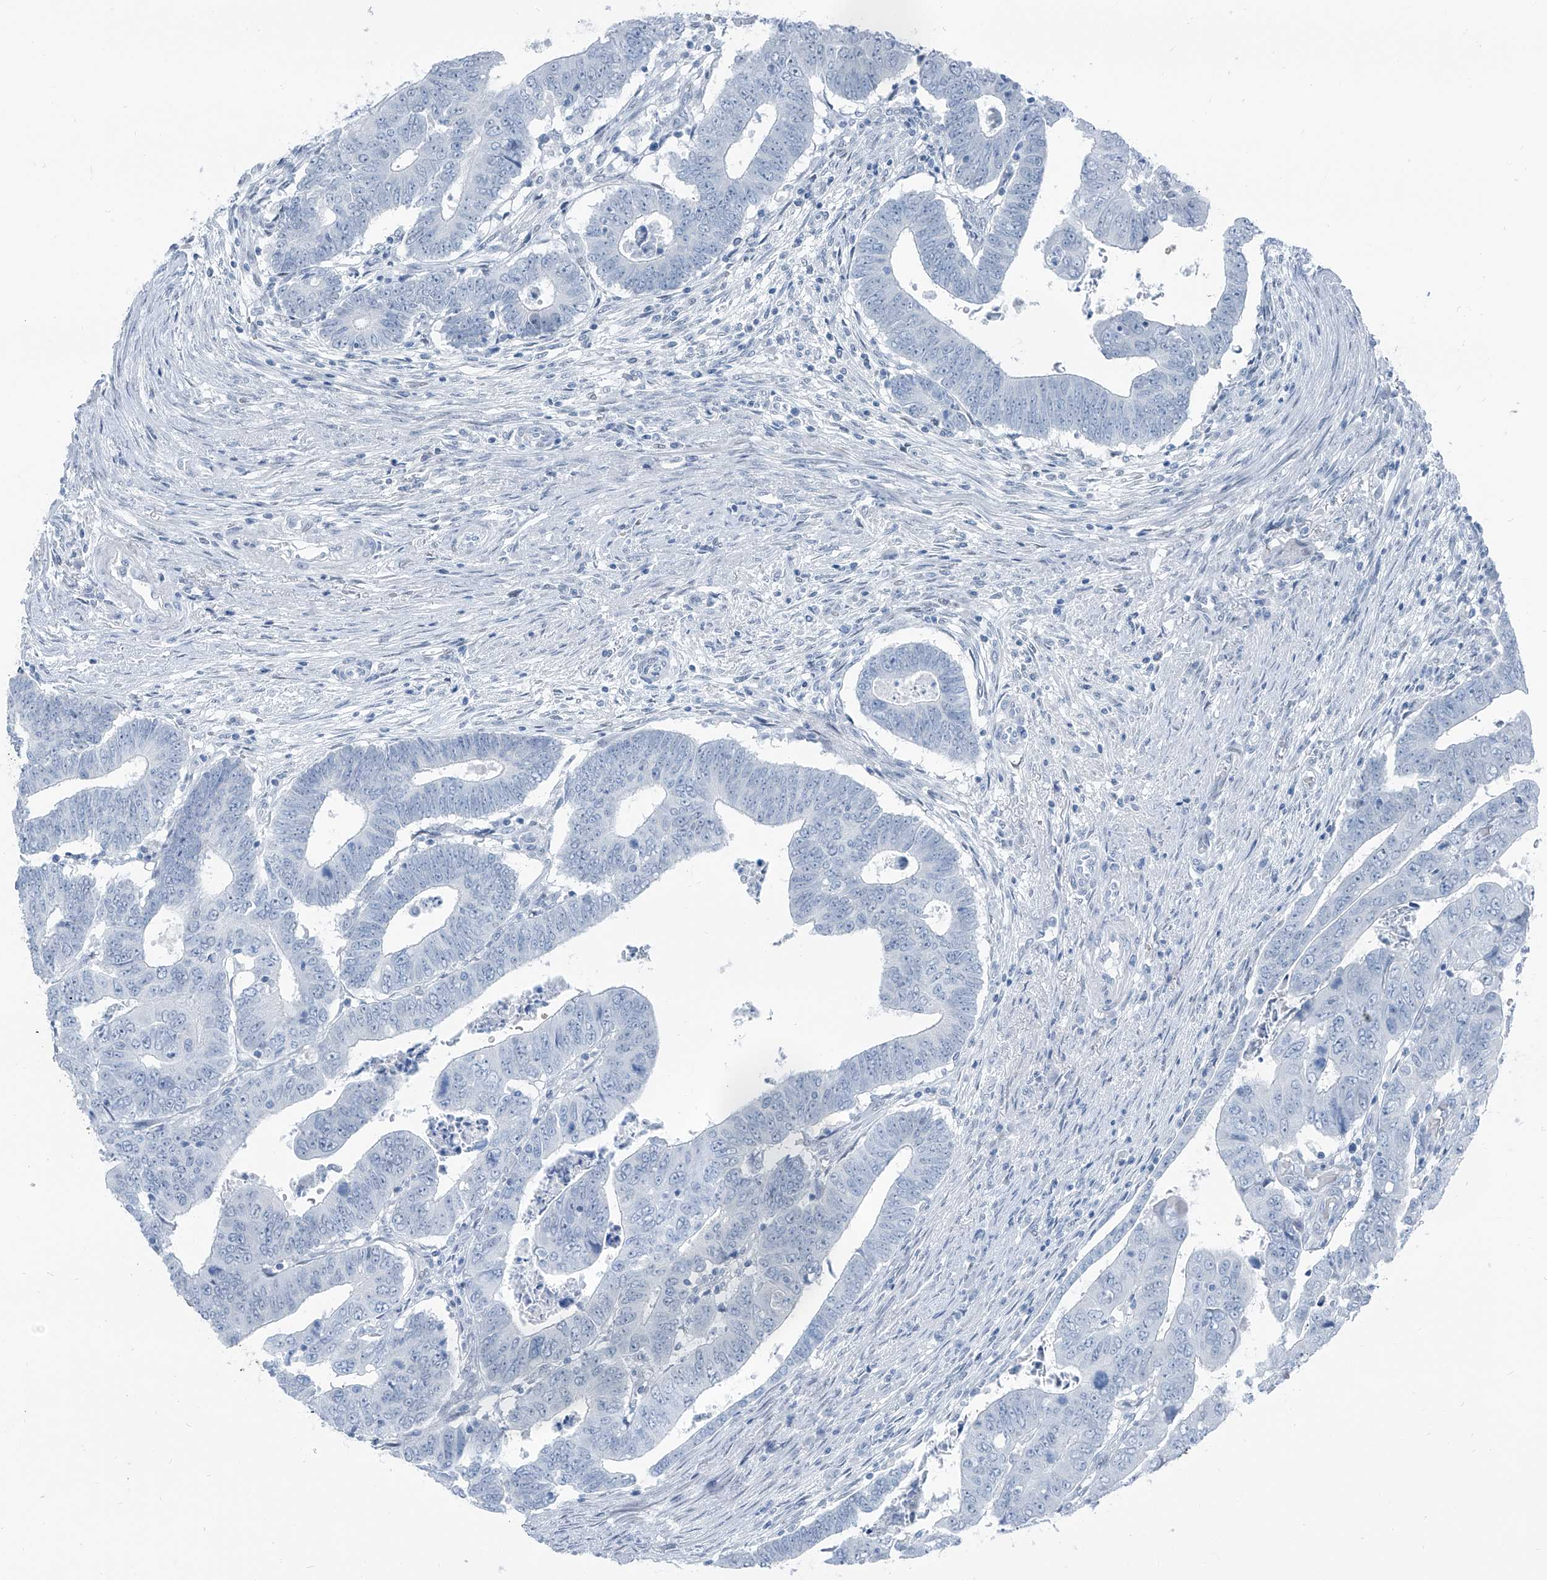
{"staining": {"intensity": "negative", "quantity": "none", "location": "none"}, "tissue": "colorectal cancer", "cell_type": "Tumor cells", "image_type": "cancer", "snomed": [{"axis": "morphology", "description": "Normal tissue, NOS"}, {"axis": "morphology", "description": "Adenocarcinoma, NOS"}, {"axis": "topography", "description": "Rectum"}], "caption": "The histopathology image demonstrates no staining of tumor cells in colorectal cancer.", "gene": "RGN", "patient": {"sex": "female", "age": 65}}